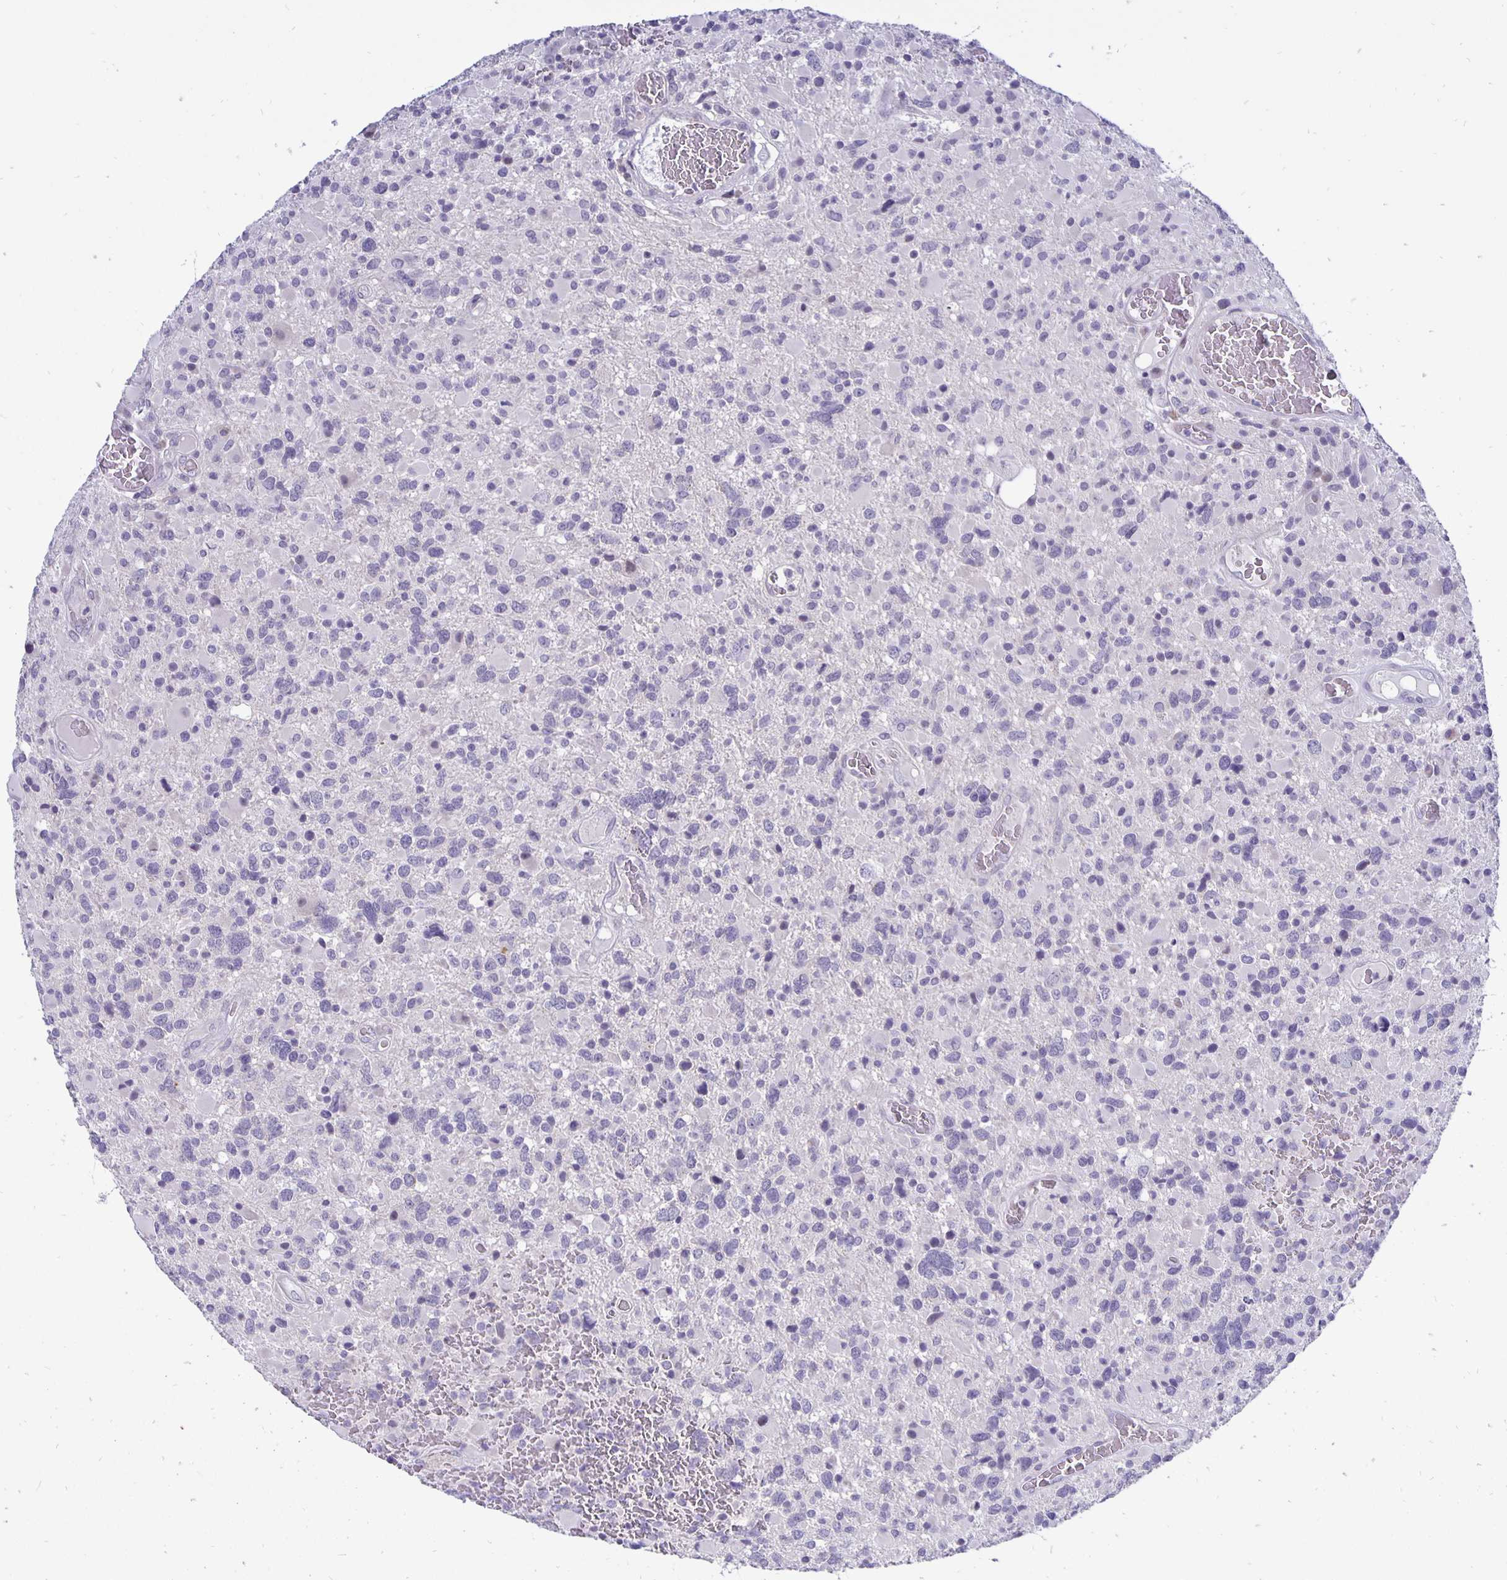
{"staining": {"intensity": "negative", "quantity": "none", "location": "none"}, "tissue": "glioma", "cell_type": "Tumor cells", "image_type": "cancer", "snomed": [{"axis": "morphology", "description": "Glioma, malignant, High grade"}, {"axis": "topography", "description": "Brain"}], "caption": "DAB (3,3'-diaminobenzidine) immunohistochemical staining of human glioma demonstrates no significant staining in tumor cells.", "gene": "ERBB2", "patient": {"sex": "female", "age": 40}}